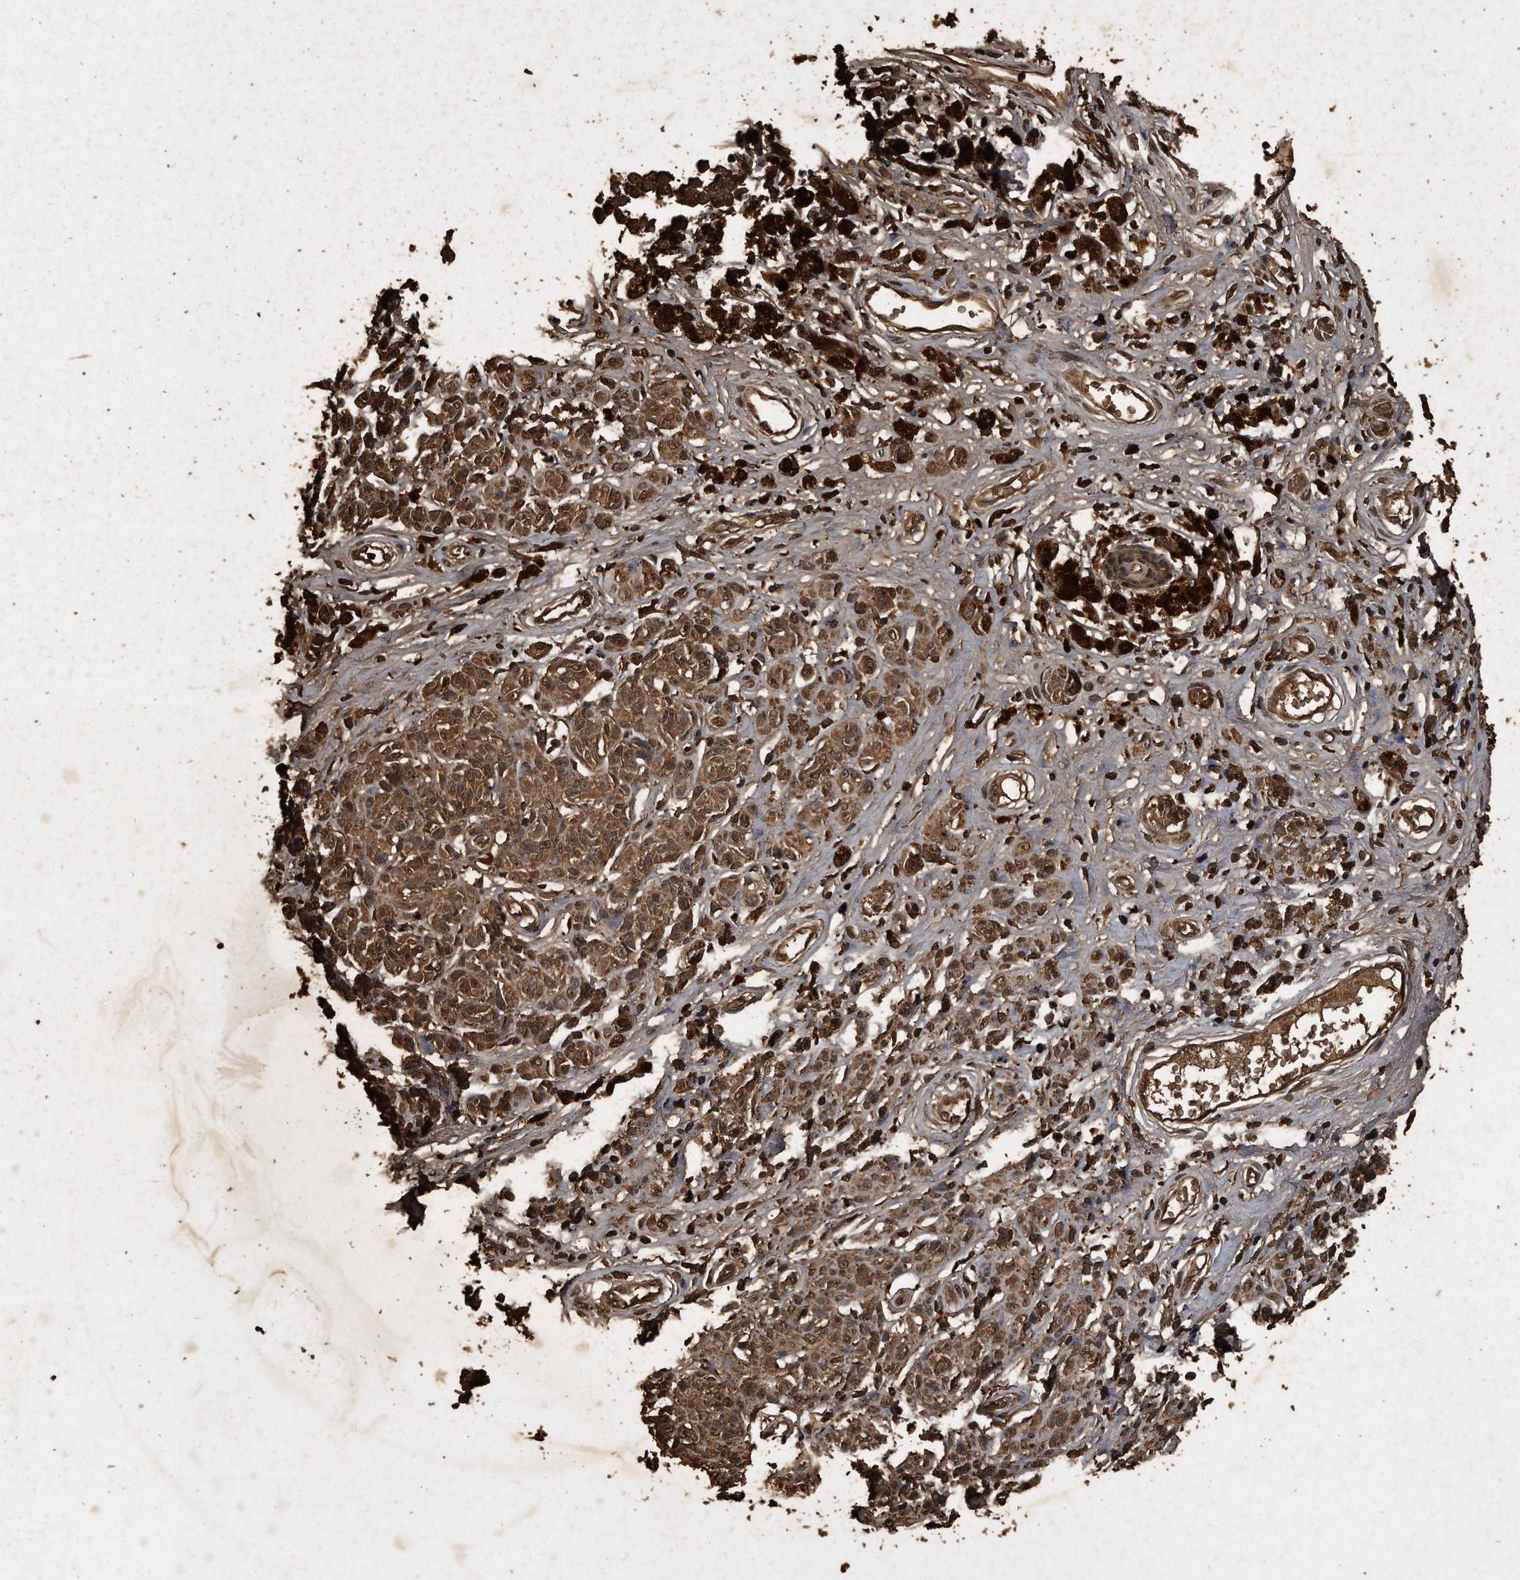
{"staining": {"intensity": "moderate", "quantity": ">75%", "location": "cytoplasmic/membranous,nuclear"}, "tissue": "melanoma", "cell_type": "Tumor cells", "image_type": "cancer", "snomed": [{"axis": "morphology", "description": "Malignant melanoma, NOS"}, {"axis": "topography", "description": "Skin"}], "caption": "A photomicrograph showing moderate cytoplasmic/membranous and nuclear positivity in about >75% of tumor cells in melanoma, as visualized by brown immunohistochemical staining.", "gene": "CFLAR", "patient": {"sex": "female", "age": 64}}